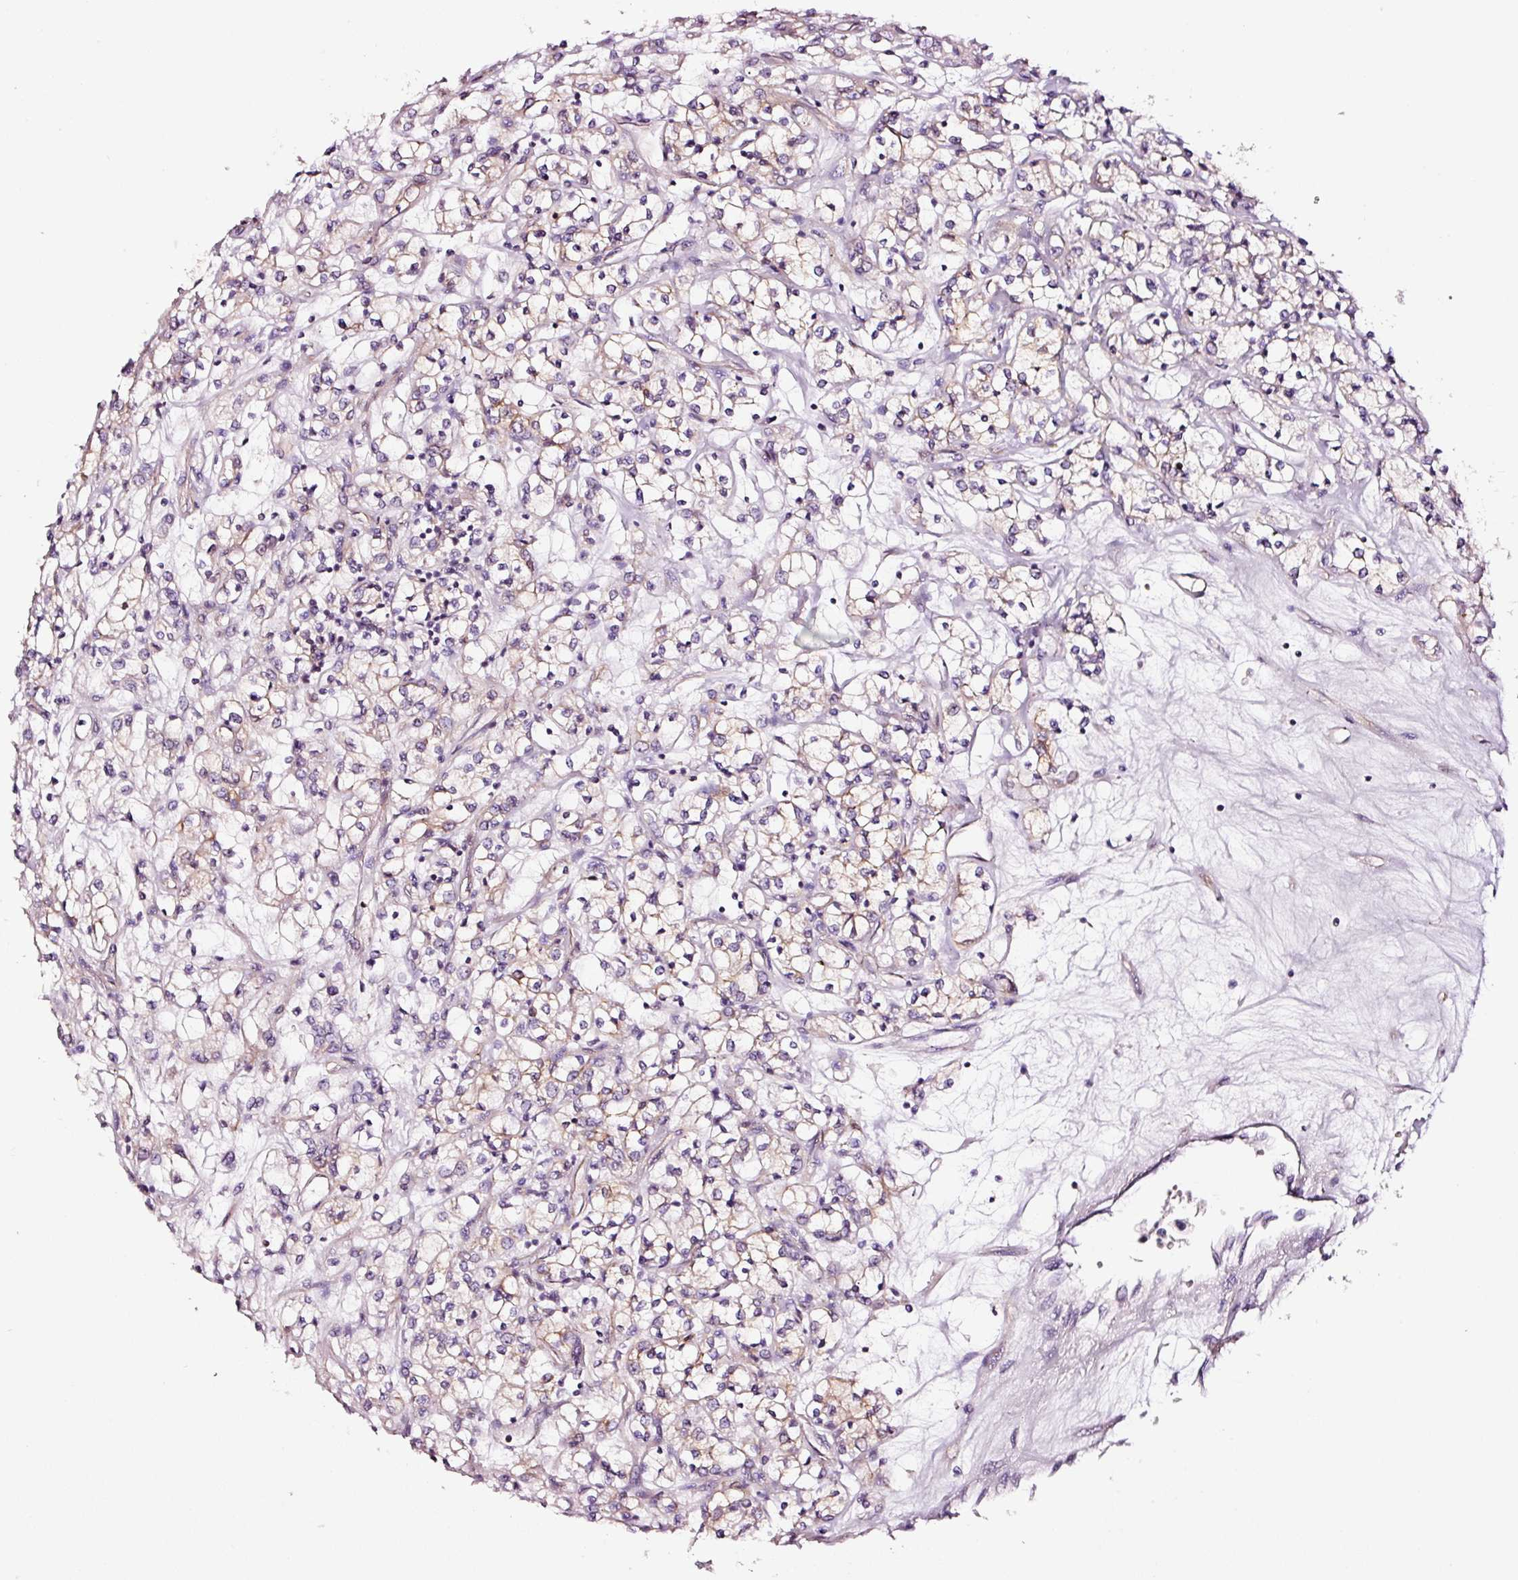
{"staining": {"intensity": "negative", "quantity": "none", "location": "none"}, "tissue": "renal cancer", "cell_type": "Tumor cells", "image_type": "cancer", "snomed": [{"axis": "morphology", "description": "Adenocarcinoma, NOS"}, {"axis": "topography", "description": "Kidney"}], "caption": "Protein analysis of renal adenocarcinoma shows no significant staining in tumor cells.", "gene": "ADD3", "patient": {"sex": "female", "age": 59}}